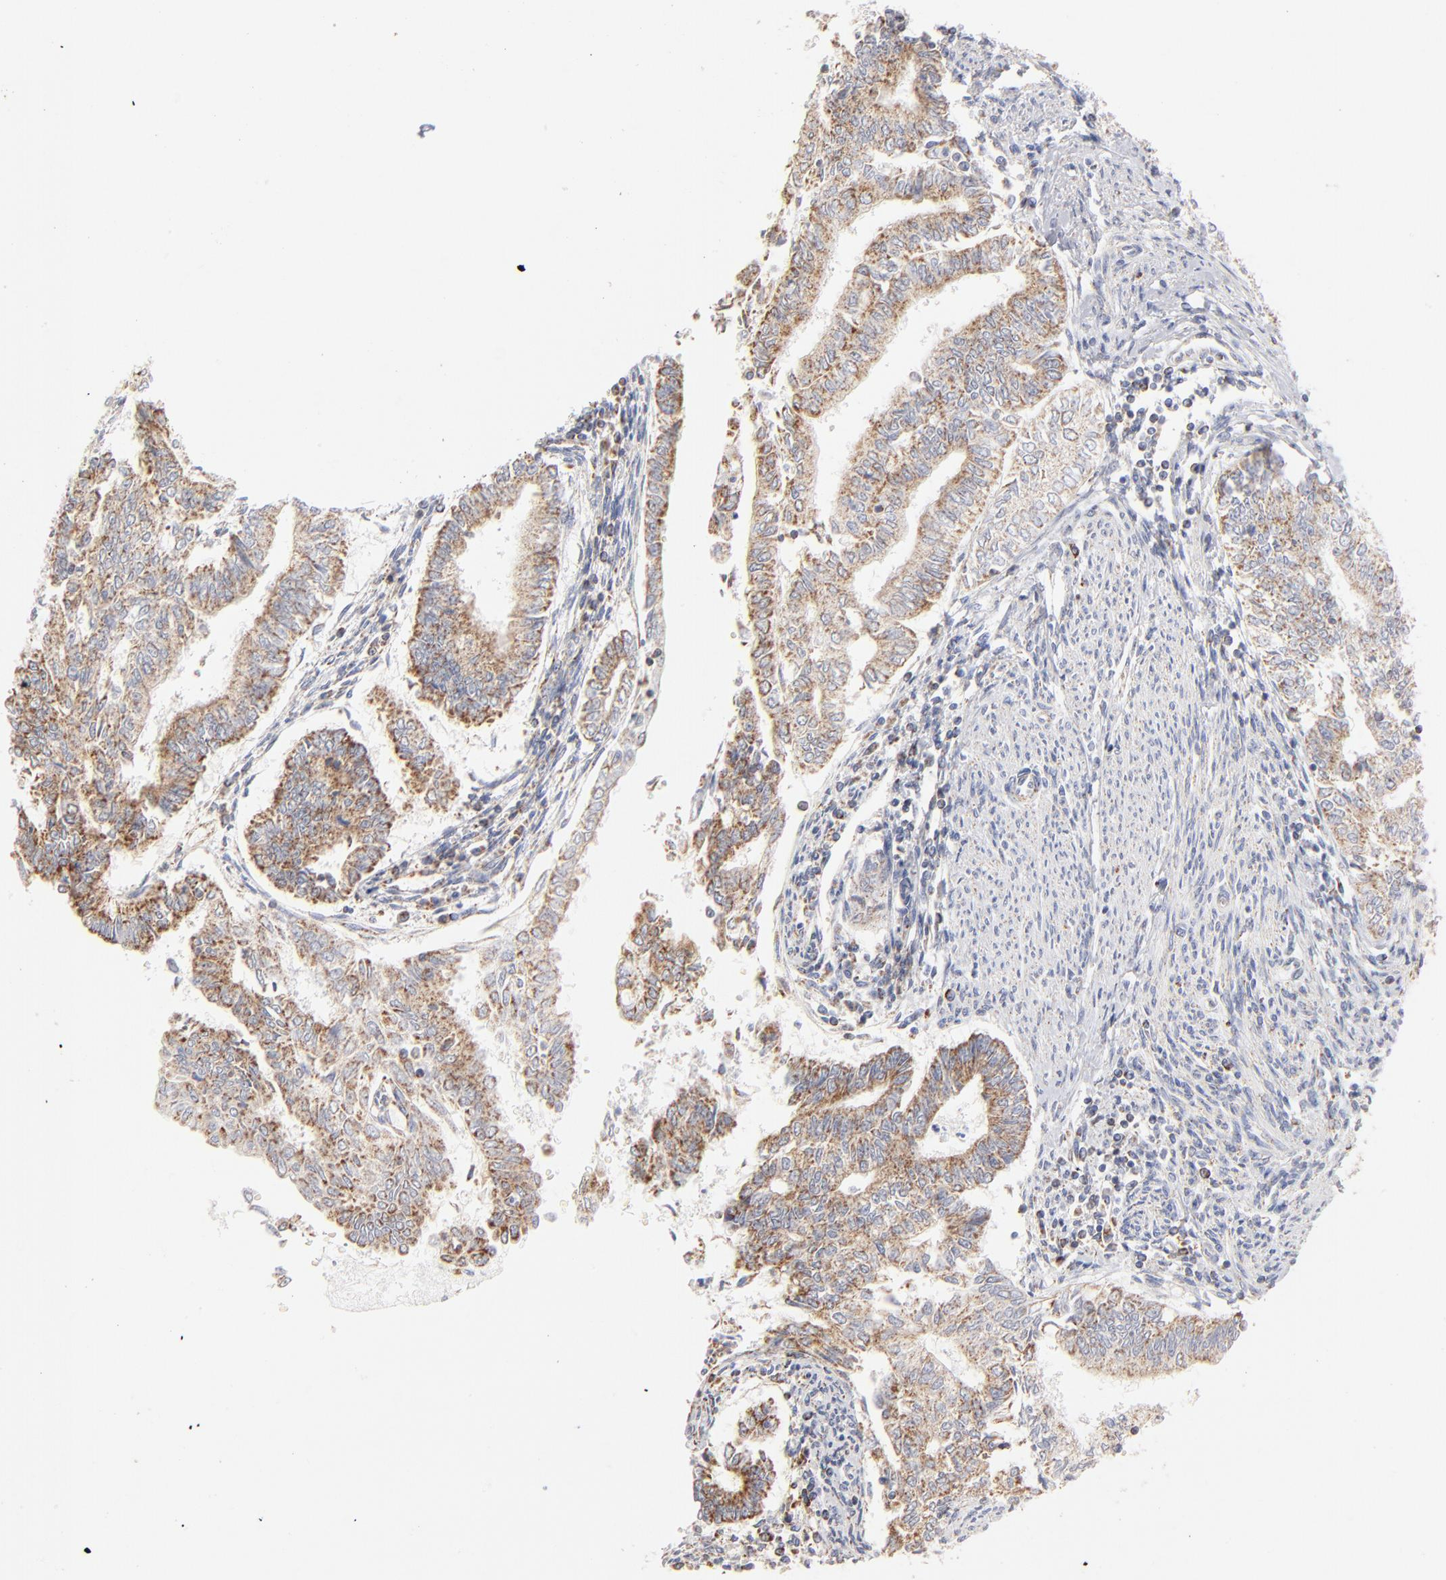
{"staining": {"intensity": "moderate", "quantity": ">75%", "location": "cytoplasmic/membranous"}, "tissue": "endometrial cancer", "cell_type": "Tumor cells", "image_type": "cancer", "snomed": [{"axis": "morphology", "description": "Adenocarcinoma, NOS"}, {"axis": "topography", "description": "Endometrium"}], "caption": "Moderate cytoplasmic/membranous protein staining is identified in about >75% of tumor cells in endometrial cancer. (DAB IHC with brightfield microscopy, high magnification).", "gene": "MRPL58", "patient": {"sex": "female", "age": 66}}